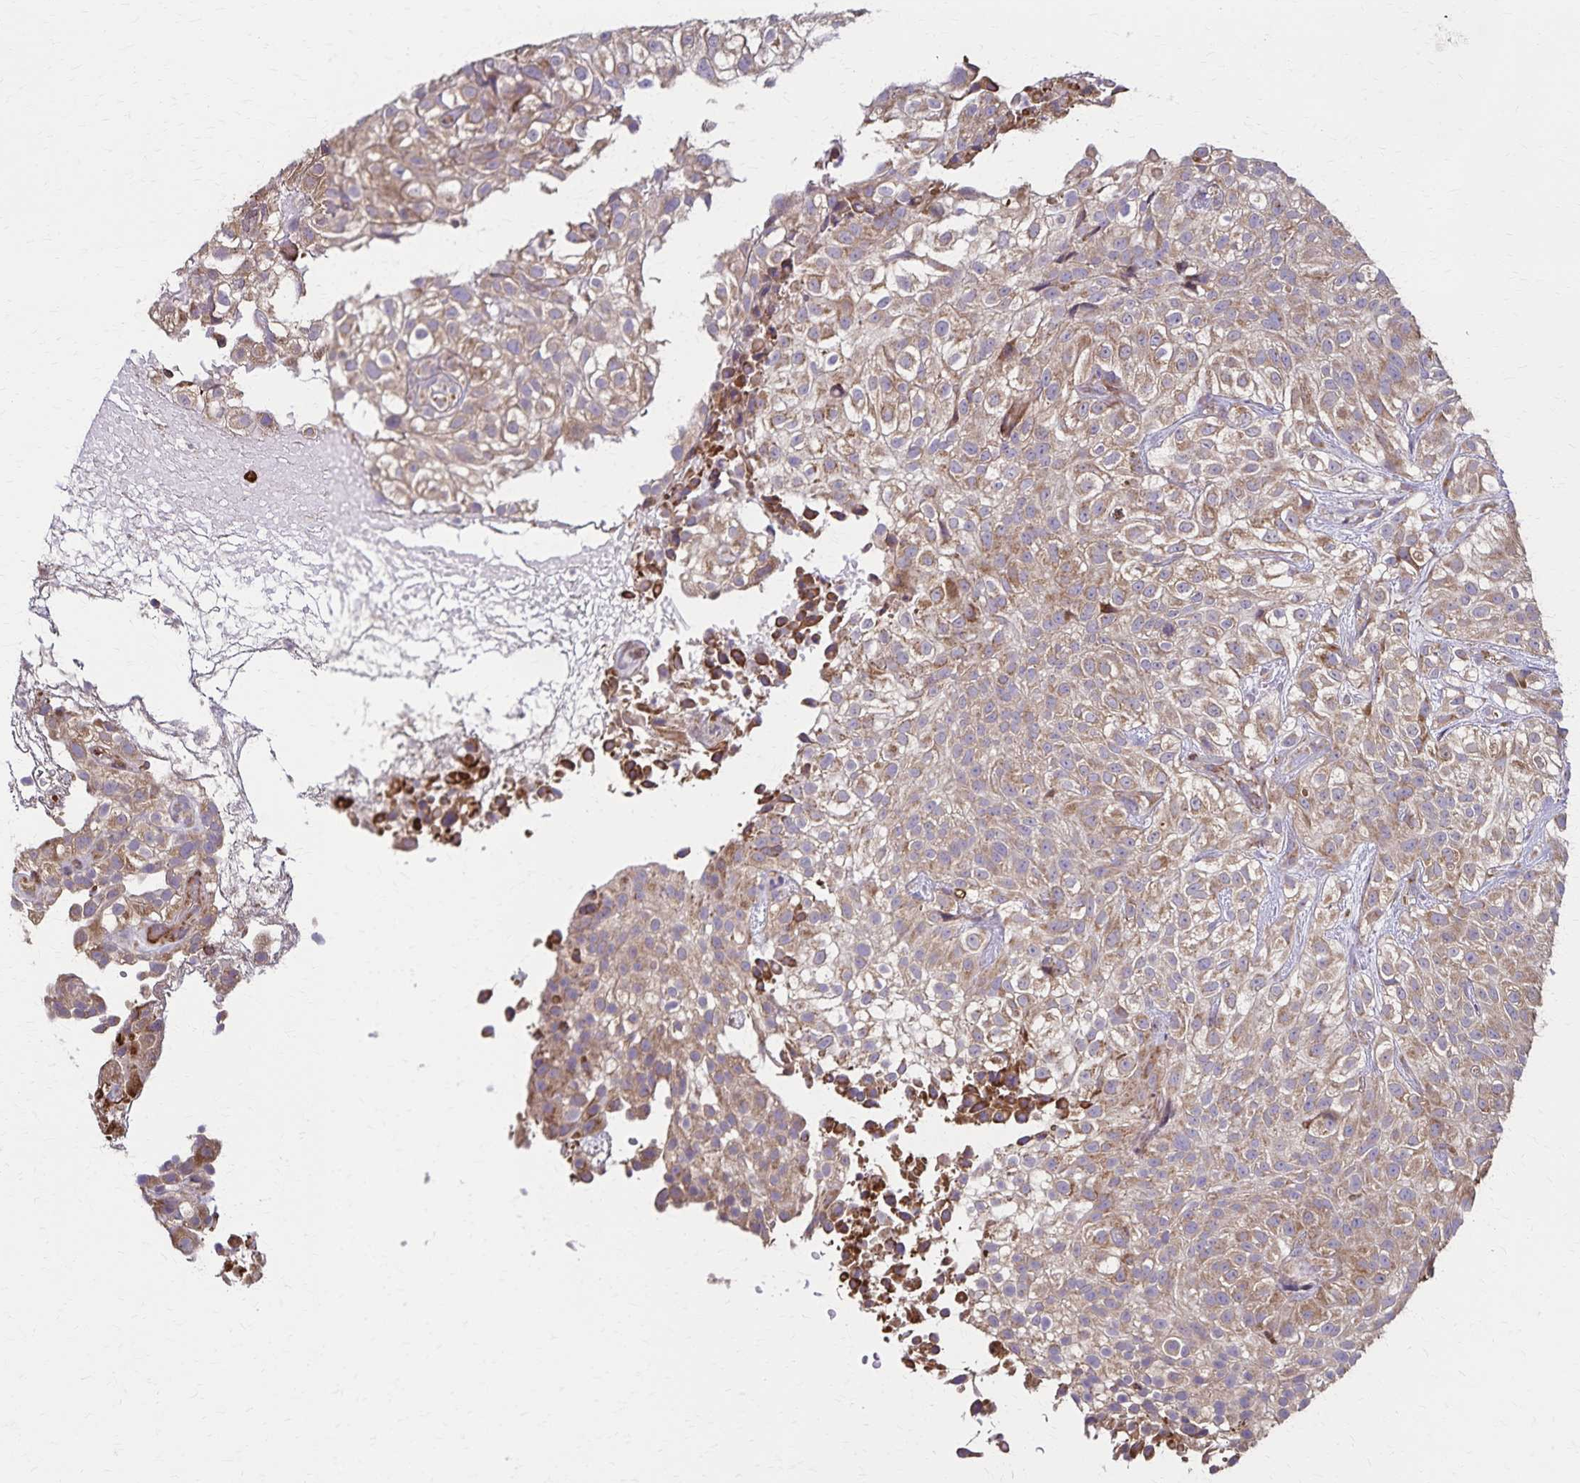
{"staining": {"intensity": "moderate", "quantity": "25%-75%", "location": "cytoplasmic/membranous"}, "tissue": "urothelial cancer", "cell_type": "Tumor cells", "image_type": "cancer", "snomed": [{"axis": "morphology", "description": "Urothelial carcinoma, High grade"}, {"axis": "topography", "description": "Urinary bladder"}], "caption": "Urothelial cancer was stained to show a protein in brown. There is medium levels of moderate cytoplasmic/membranous staining in about 25%-75% of tumor cells.", "gene": "RNF10", "patient": {"sex": "male", "age": 56}}